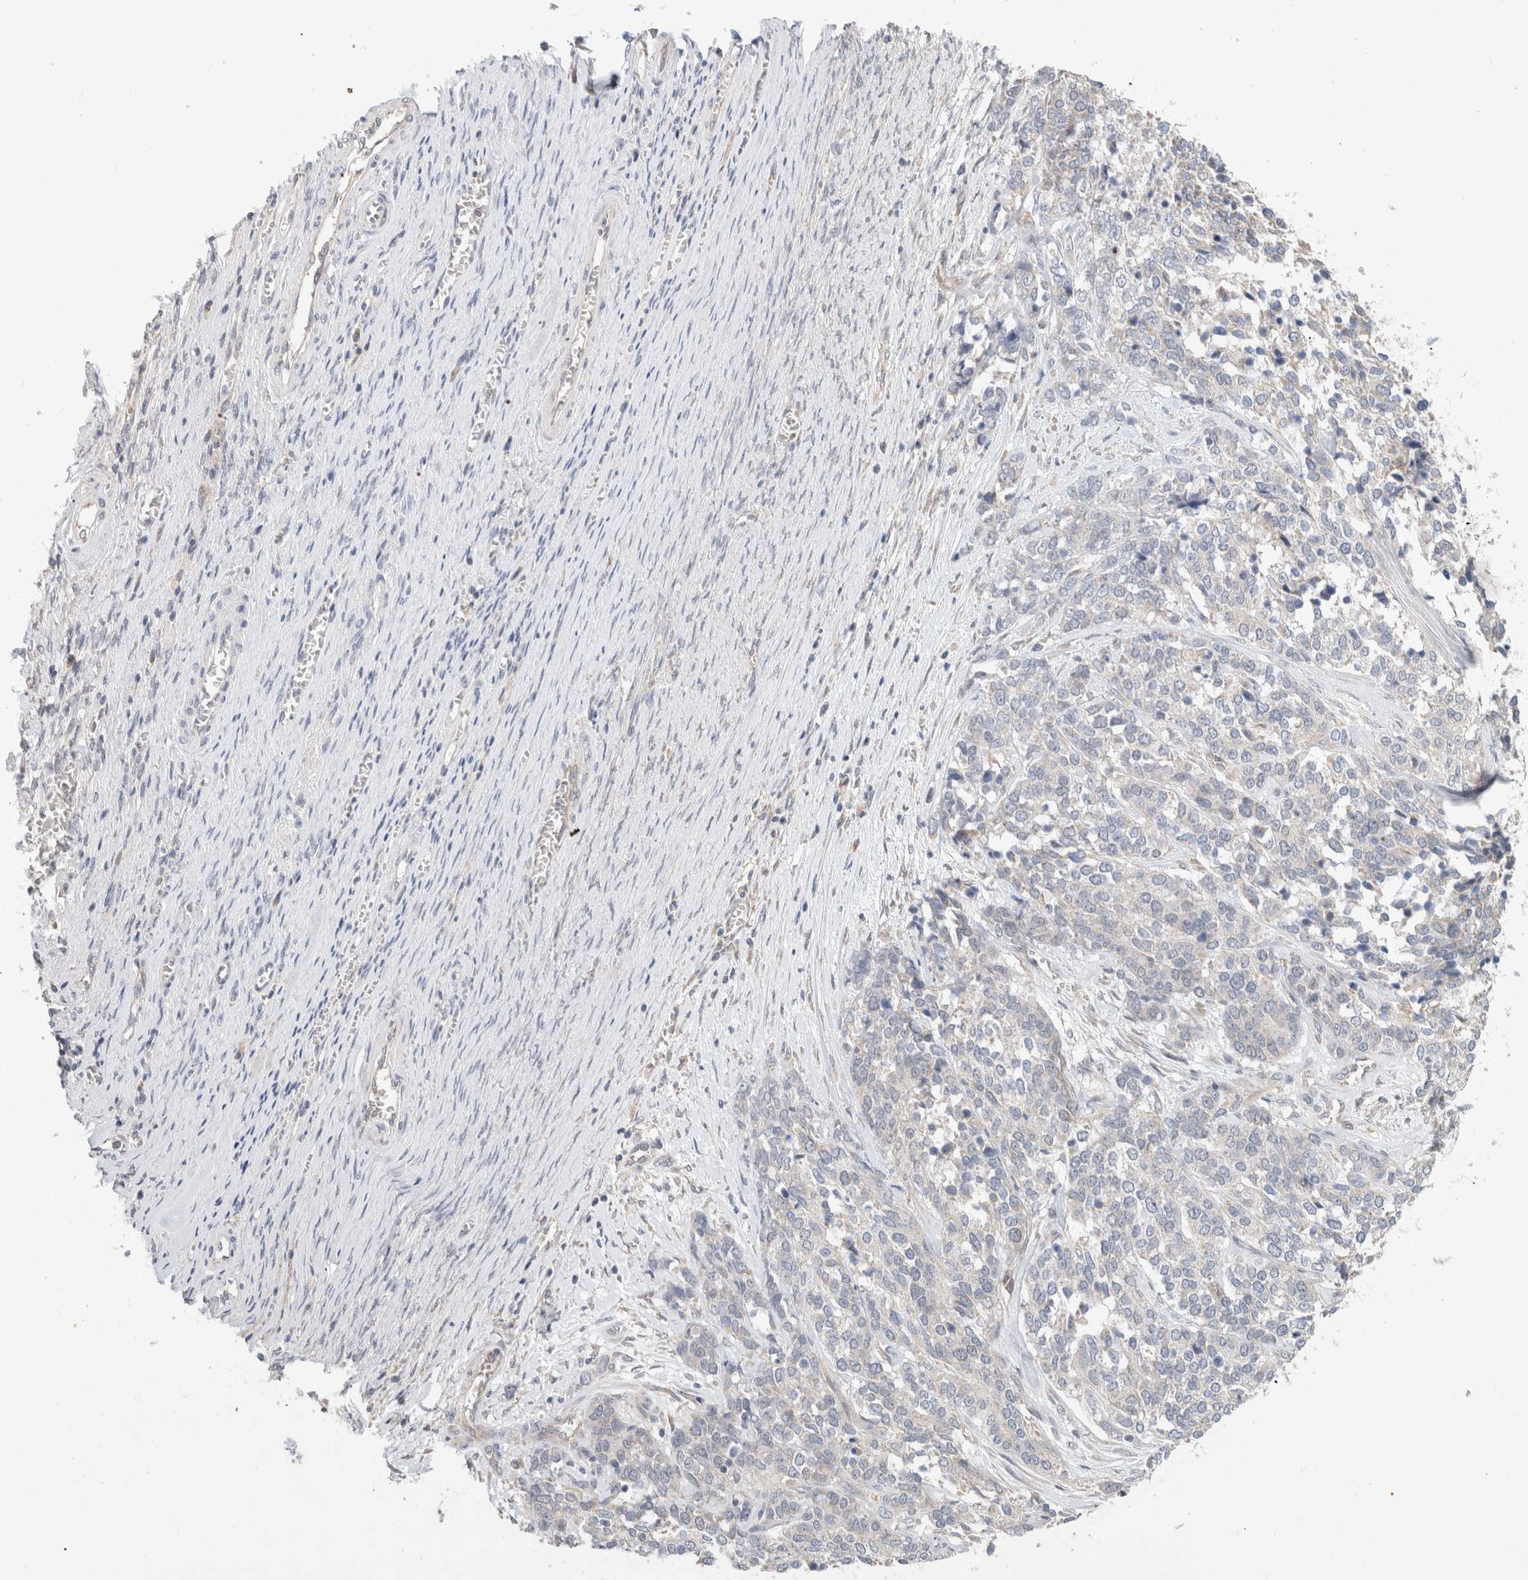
{"staining": {"intensity": "negative", "quantity": "none", "location": "none"}, "tissue": "ovarian cancer", "cell_type": "Tumor cells", "image_type": "cancer", "snomed": [{"axis": "morphology", "description": "Cystadenocarcinoma, serous, NOS"}, {"axis": "topography", "description": "Ovary"}], "caption": "An image of ovarian cancer (serous cystadenocarcinoma) stained for a protein shows no brown staining in tumor cells.", "gene": "CA13", "patient": {"sex": "female", "age": 44}}